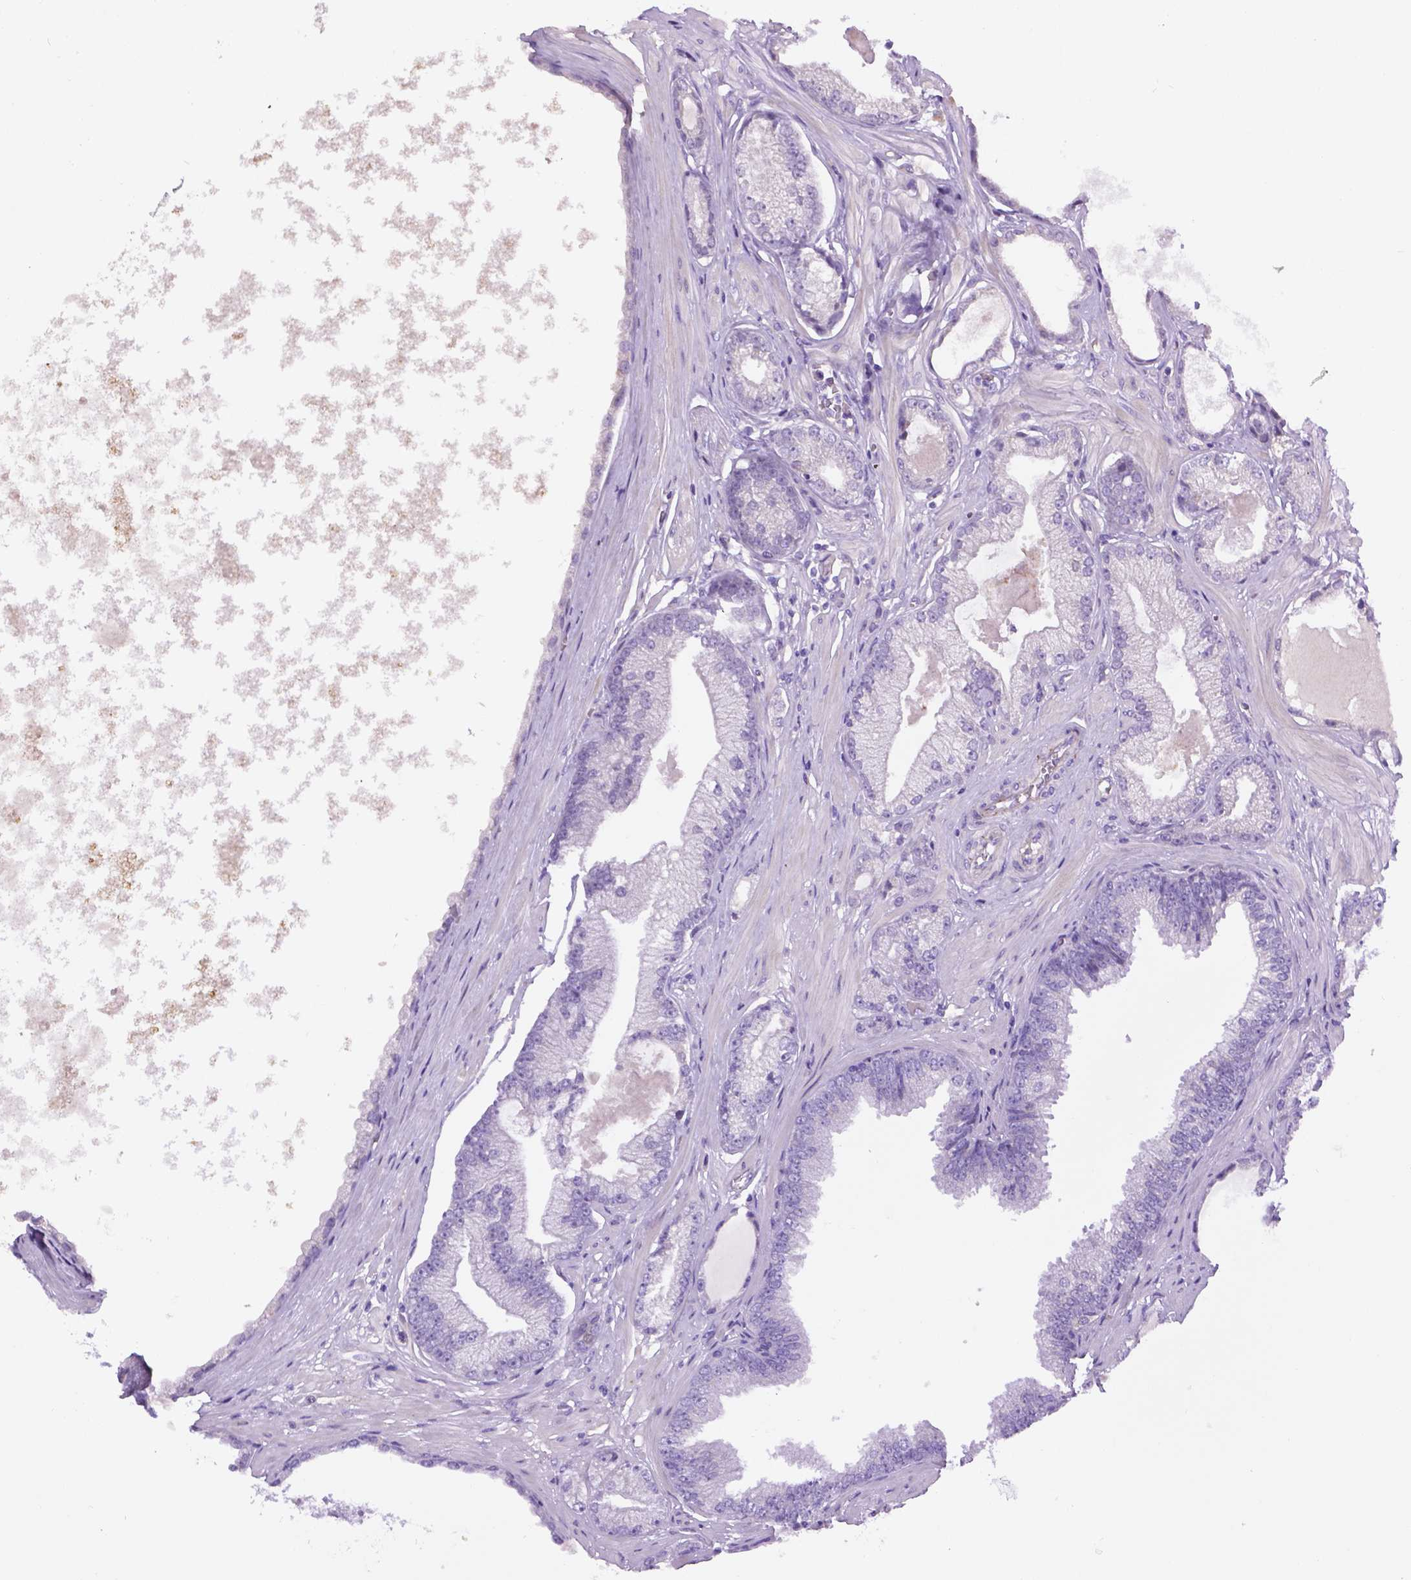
{"staining": {"intensity": "negative", "quantity": "none", "location": "none"}, "tissue": "prostate cancer", "cell_type": "Tumor cells", "image_type": "cancer", "snomed": [{"axis": "morphology", "description": "Adenocarcinoma, Low grade"}, {"axis": "topography", "description": "Prostate"}], "caption": "There is no significant positivity in tumor cells of prostate cancer (adenocarcinoma (low-grade)).", "gene": "CCER2", "patient": {"sex": "male", "age": 64}}